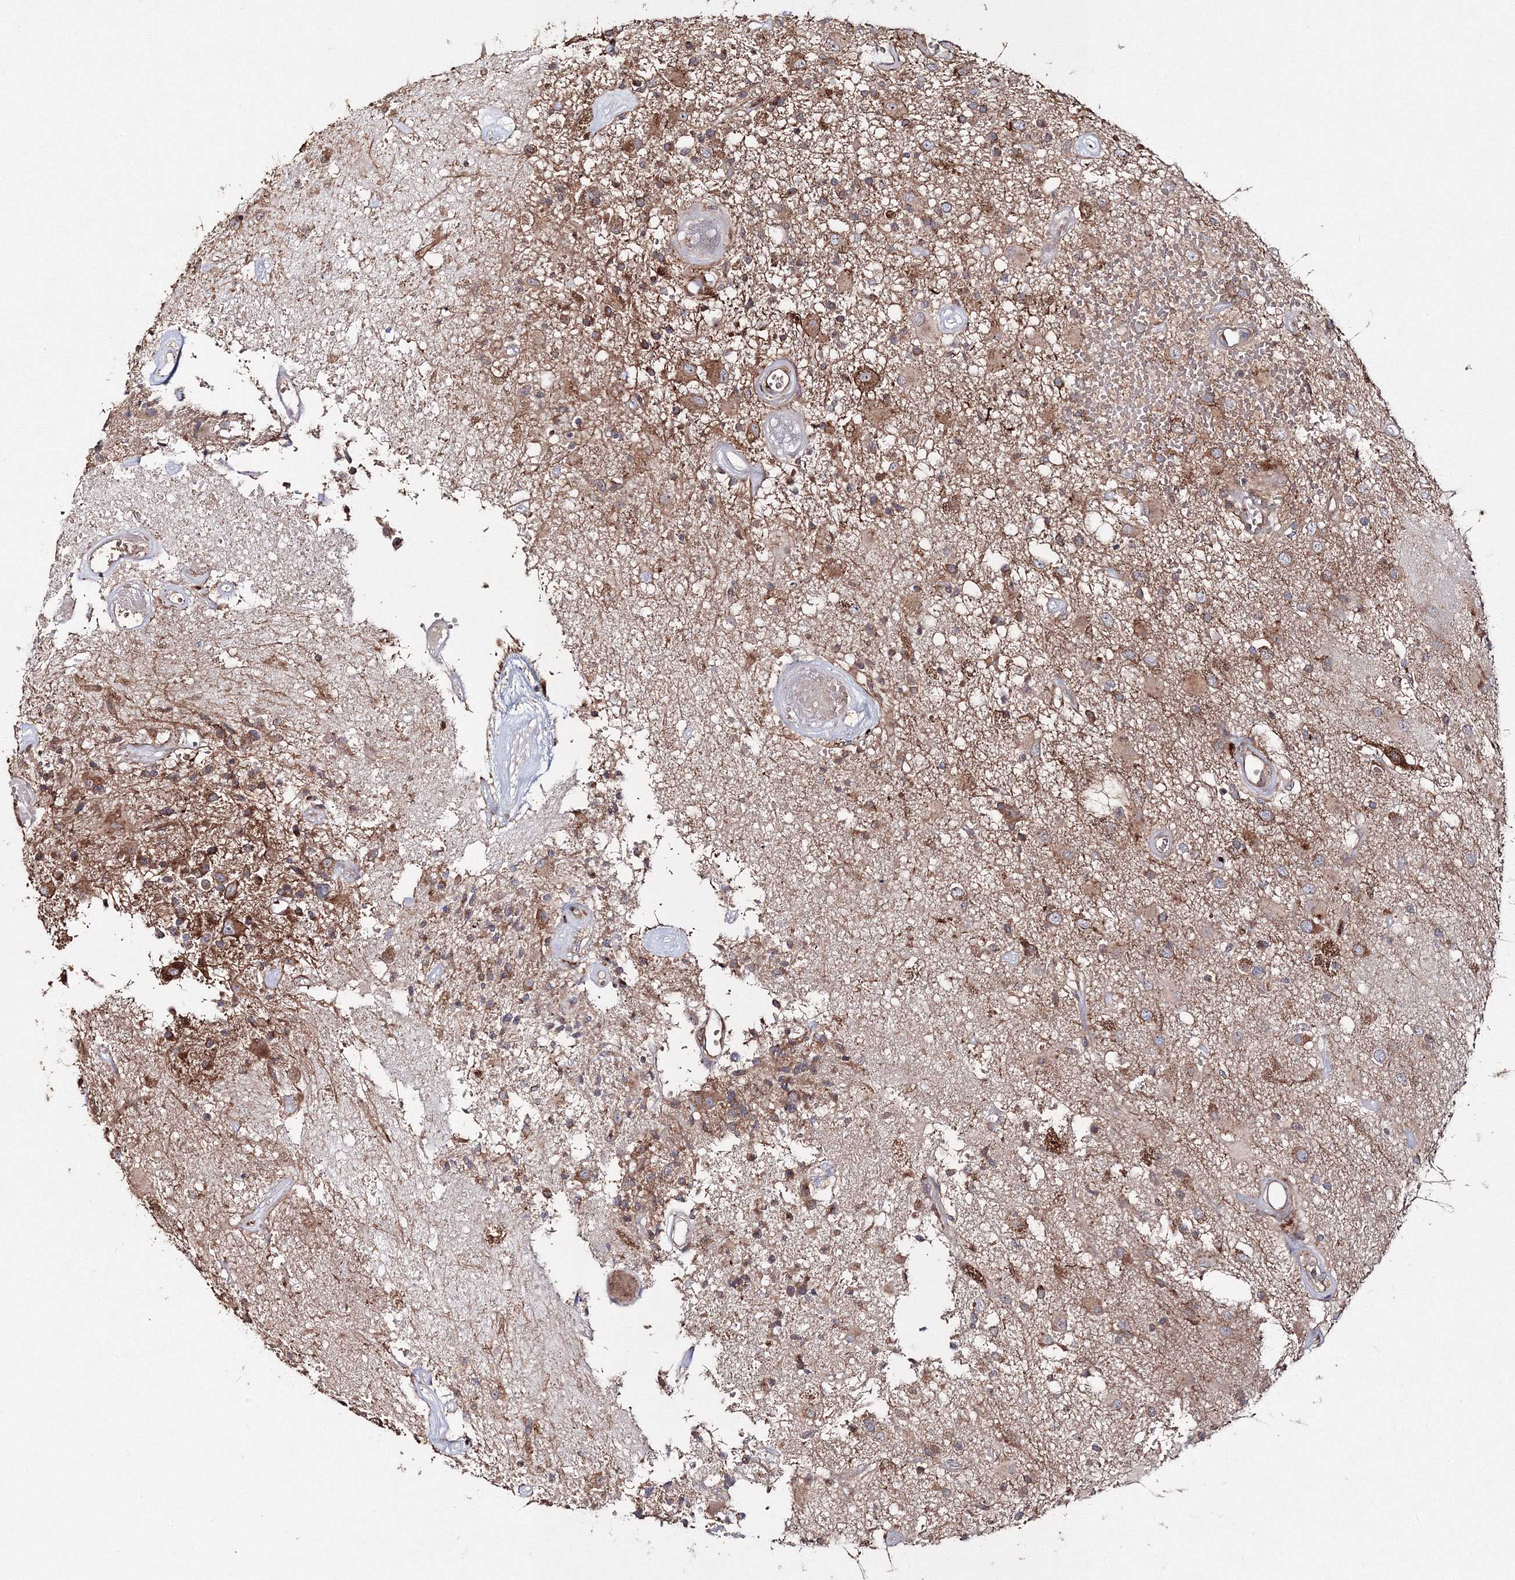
{"staining": {"intensity": "moderate", "quantity": ">75%", "location": "cytoplasmic/membranous"}, "tissue": "glioma", "cell_type": "Tumor cells", "image_type": "cancer", "snomed": [{"axis": "morphology", "description": "Glioma, malignant, High grade"}, {"axis": "morphology", "description": "Glioblastoma, NOS"}, {"axis": "topography", "description": "Brain"}], "caption": "Moderate cytoplasmic/membranous staining is appreciated in about >75% of tumor cells in glioma. The protein is stained brown, and the nuclei are stained in blue (DAB IHC with brightfield microscopy, high magnification).", "gene": "DDO", "patient": {"sex": "male", "age": 60}}